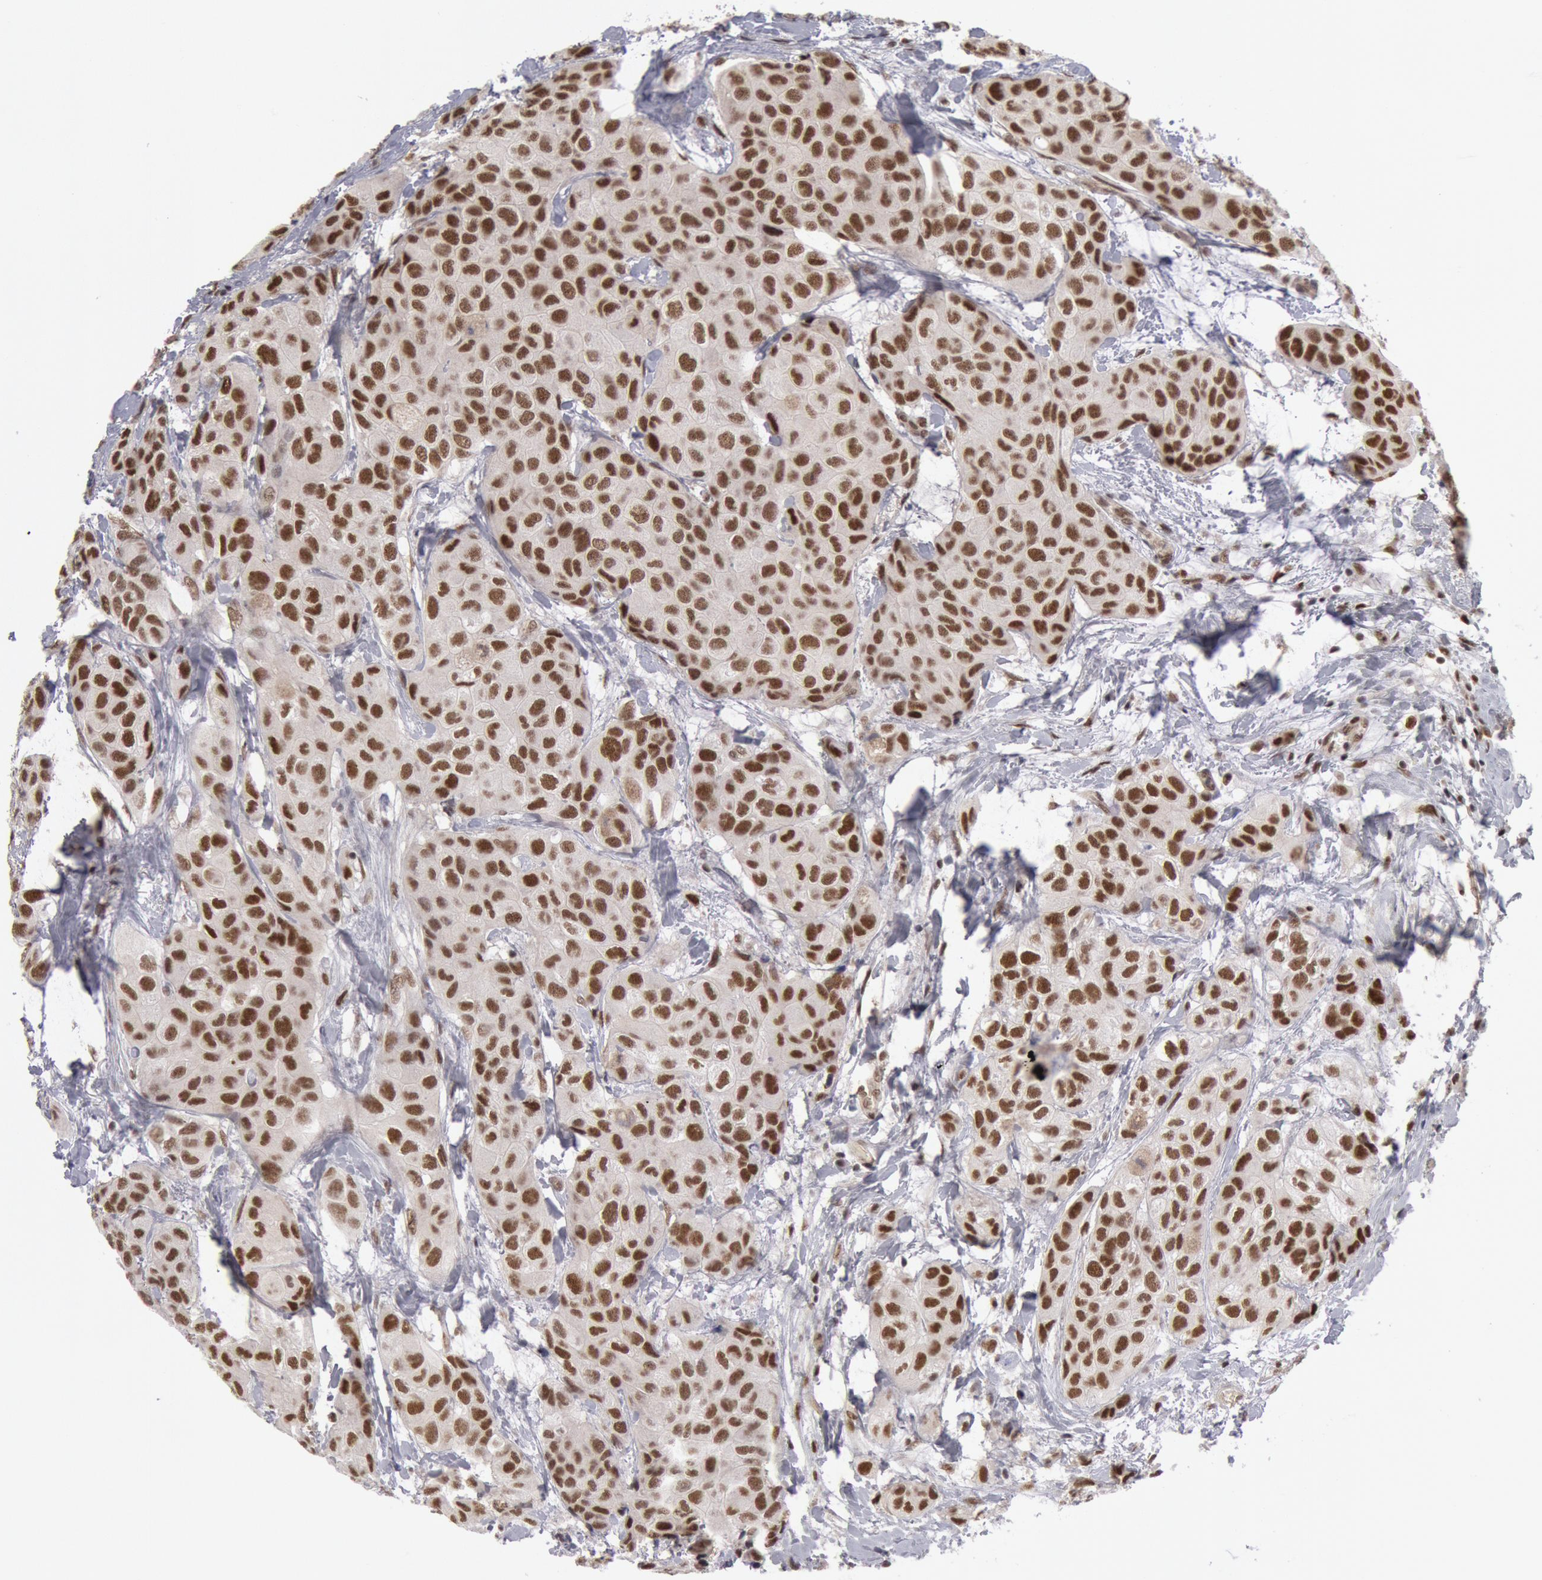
{"staining": {"intensity": "moderate", "quantity": ">75%", "location": "nuclear"}, "tissue": "breast cancer", "cell_type": "Tumor cells", "image_type": "cancer", "snomed": [{"axis": "morphology", "description": "Duct carcinoma"}, {"axis": "topography", "description": "Breast"}], "caption": "IHC (DAB (3,3'-diaminobenzidine)) staining of breast cancer displays moderate nuclear protein positivity in about >75% of tumor cells.", "gene": "PPP4R3B", "patient": {"sex": "female", "age": 68}}